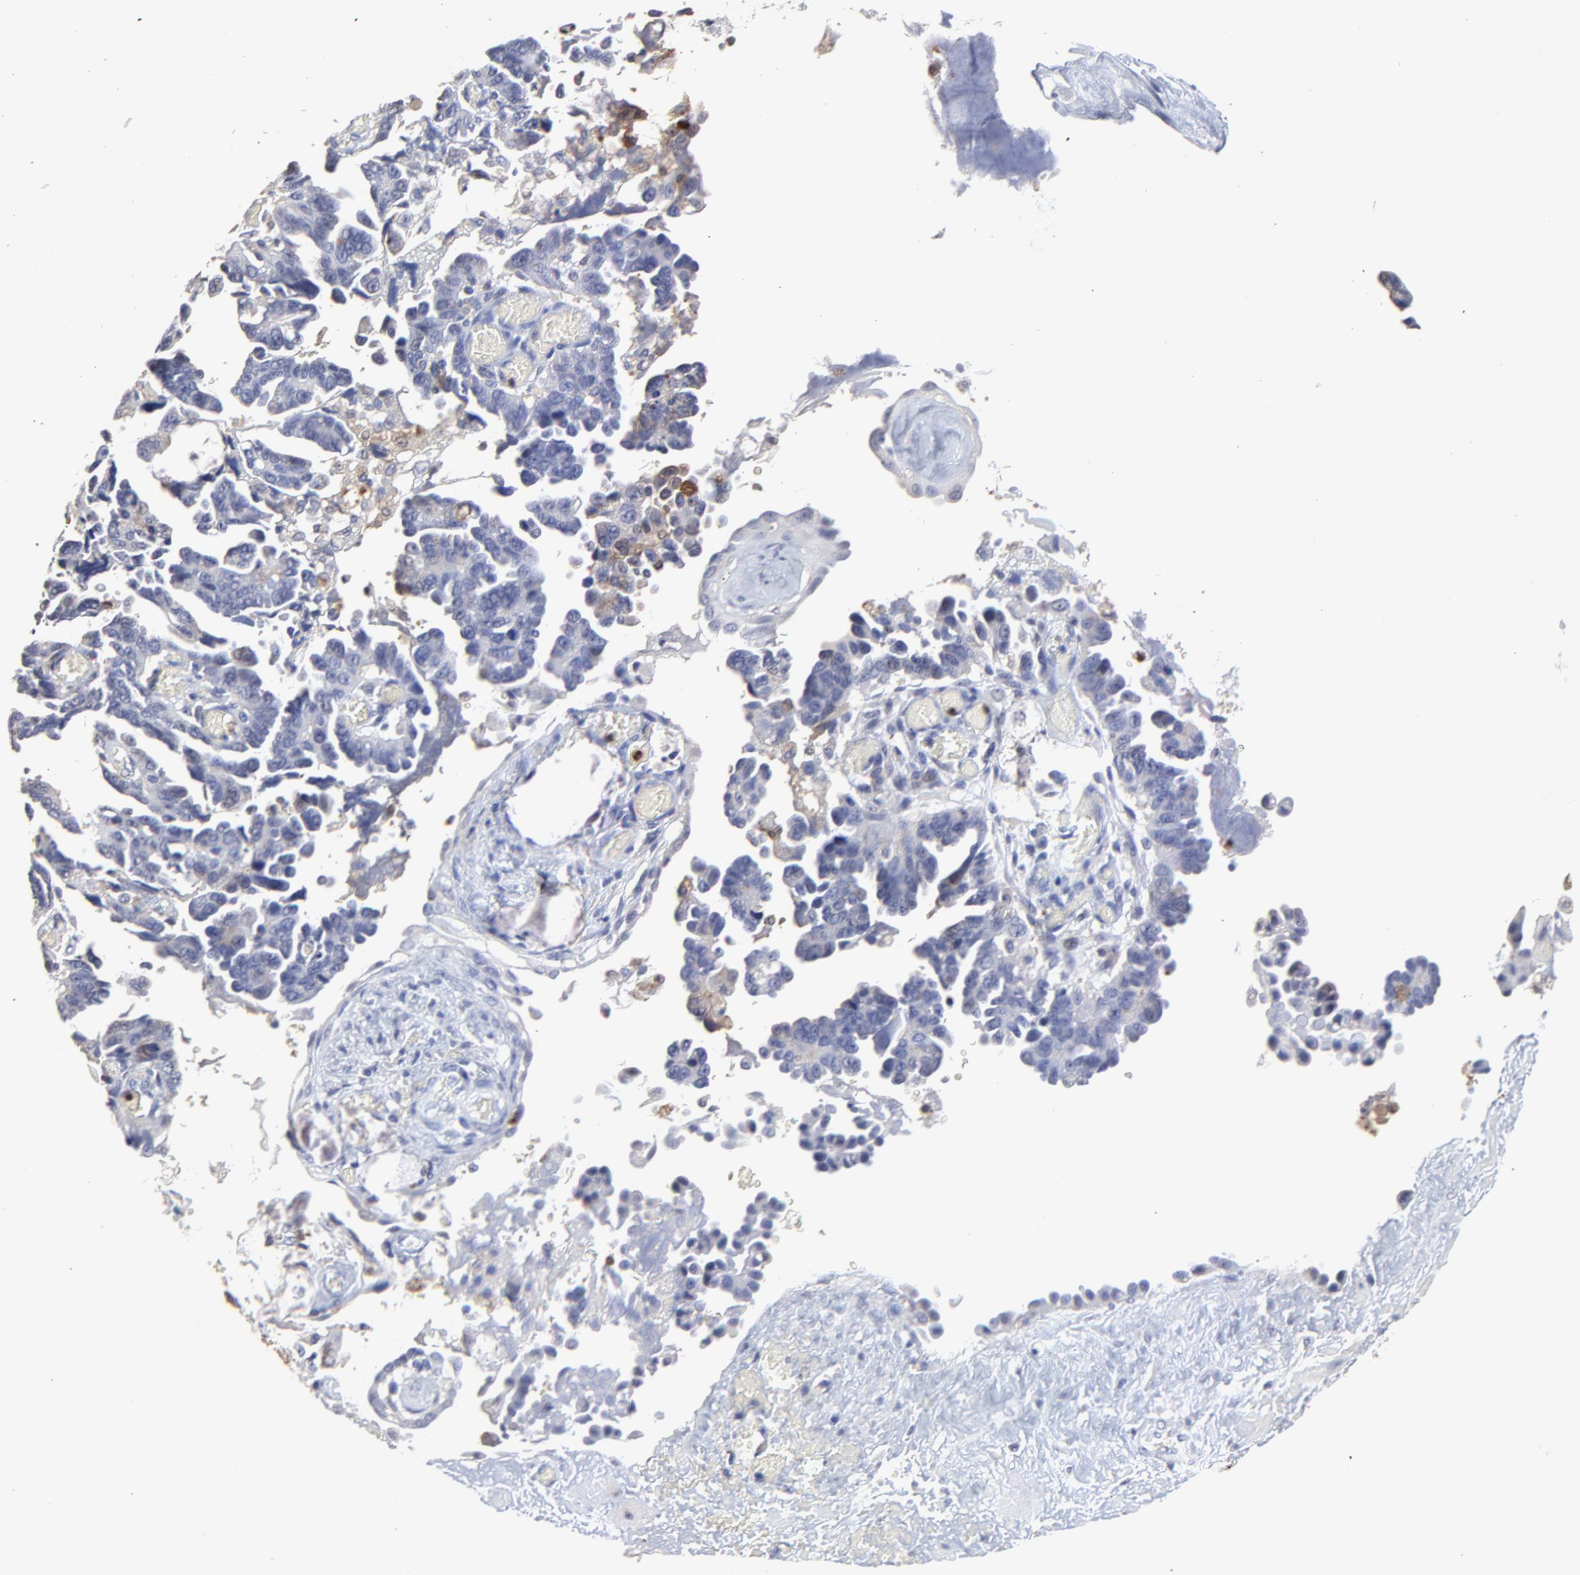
{"staining": {"intensity": "weak", "quantity": "<25%", "location": "cytoplasmic/membranous"}, "tissue": "ovarian cancer", "cell_type": "Tumor cells", "image_type": "cancer", "snomed": [{"axis": "morphology", "description": "Cystadenocarcinoma, serous, NOS"}, {"axis": "topography", "description": "Ovary"}], "caption": "Immunohistochemistry histopathology image of human ovarian serous cystadenocarcinoma stained for a protein (brown), which shows no positivity in tumor cells.", "gene": "SMARCA1", "patient": {"sex": "female", "age": 63}}